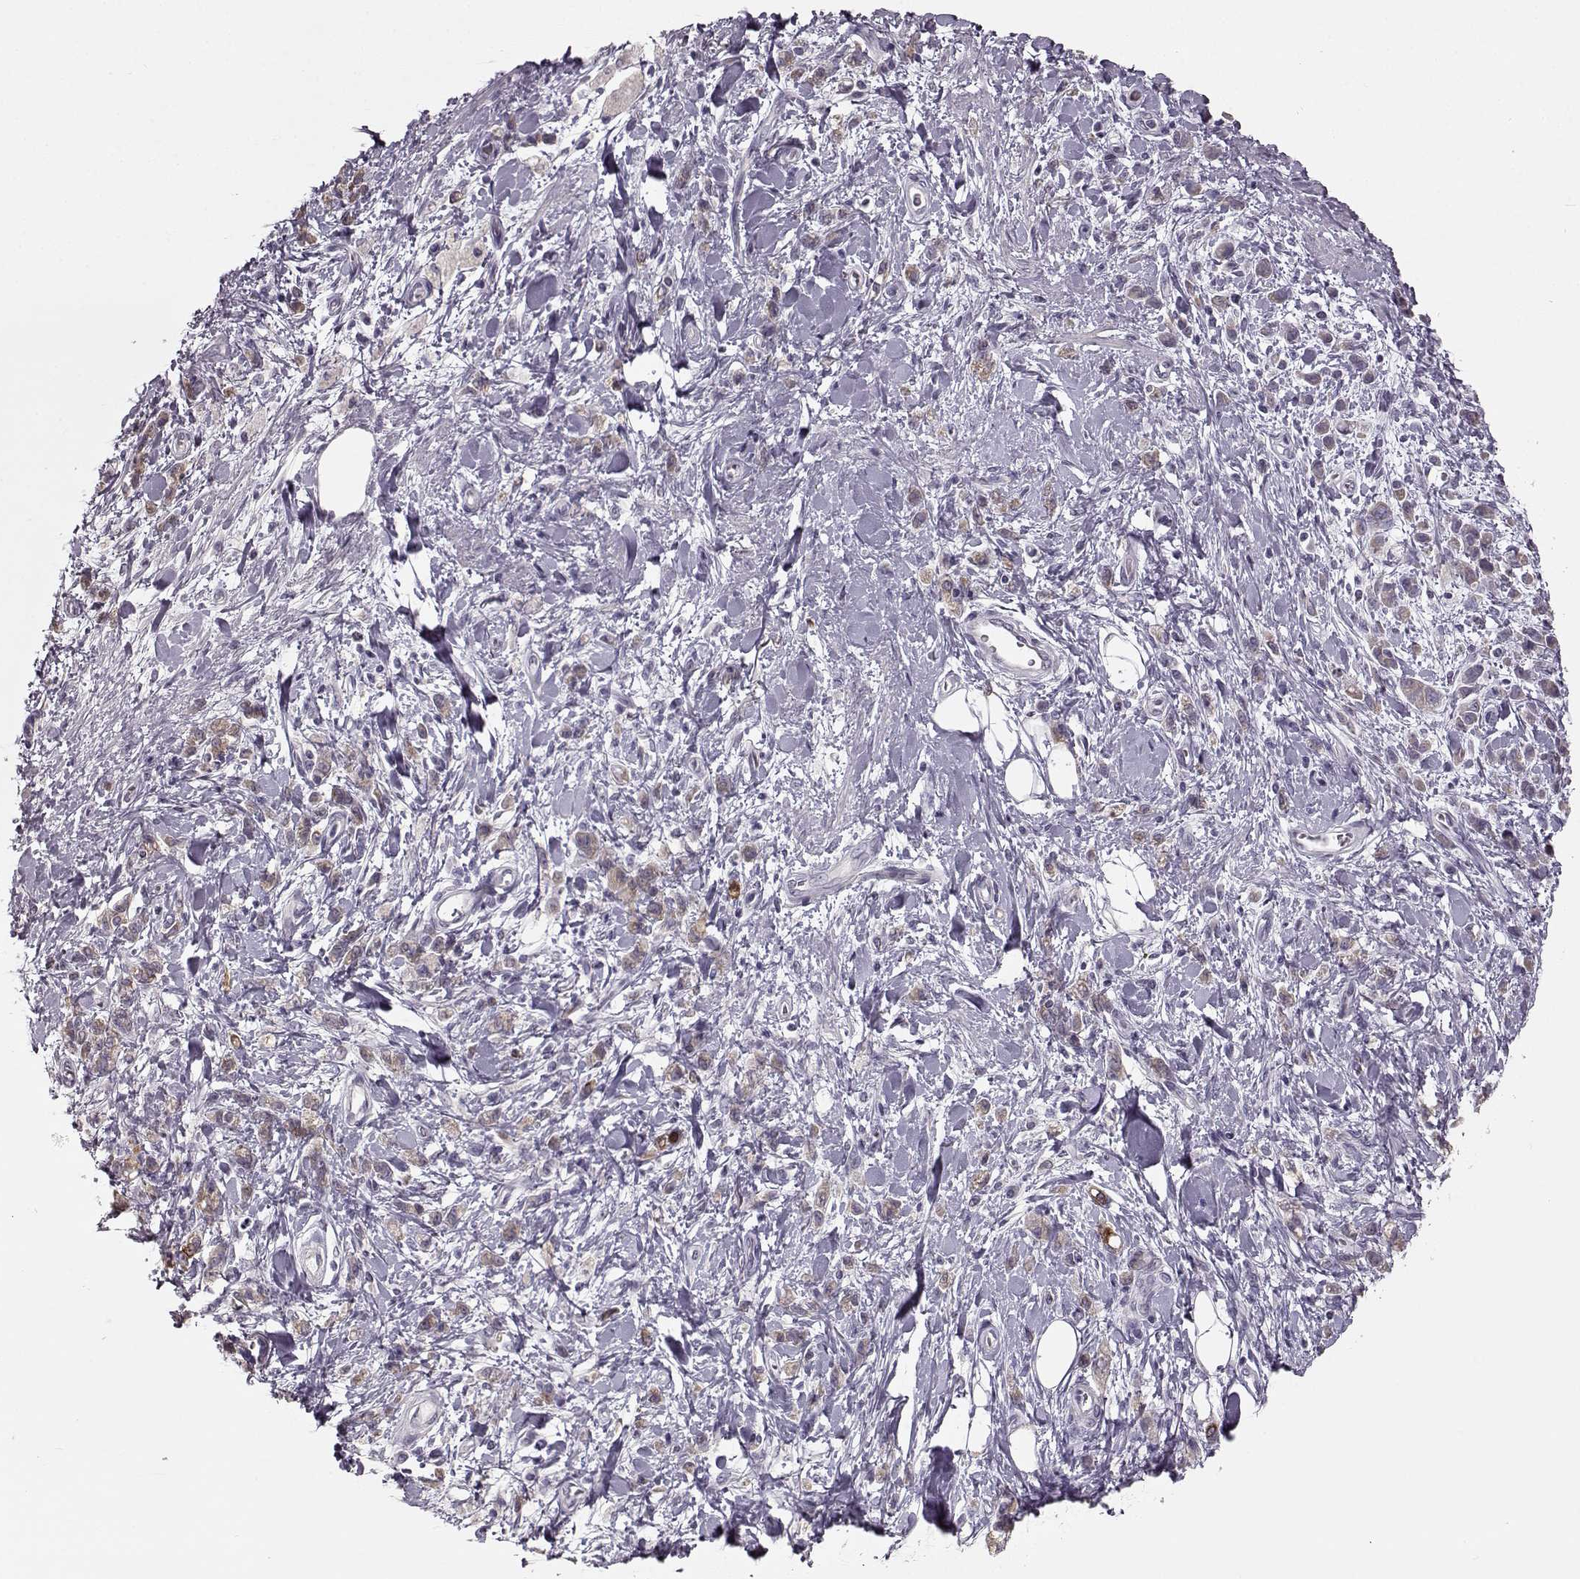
{"staining": {"intensity": "weak", "quantity": "25%-75%", "location": "cytoplasmic/membranous"}, "tissue": "stomach cancer", "cell_type": "Tumor cells", "image_type": "cancer", "snomed": [{"axis": "morphology", "description": "Adenocarcinoma, NOS"}, {"axis": "topography", "description": "Stomach"}], "caption": "Immunohistochemistry photomicrograph of human stomach cancer (adenocarcinoma) stained for a protein (brown), which demonstrates low levels of weak cytoplasmic/membranous positivity in about 25%-75% of tumor cells.", "gene": "MAP6D1", "patient": {"sex": "male", "age": 77}}